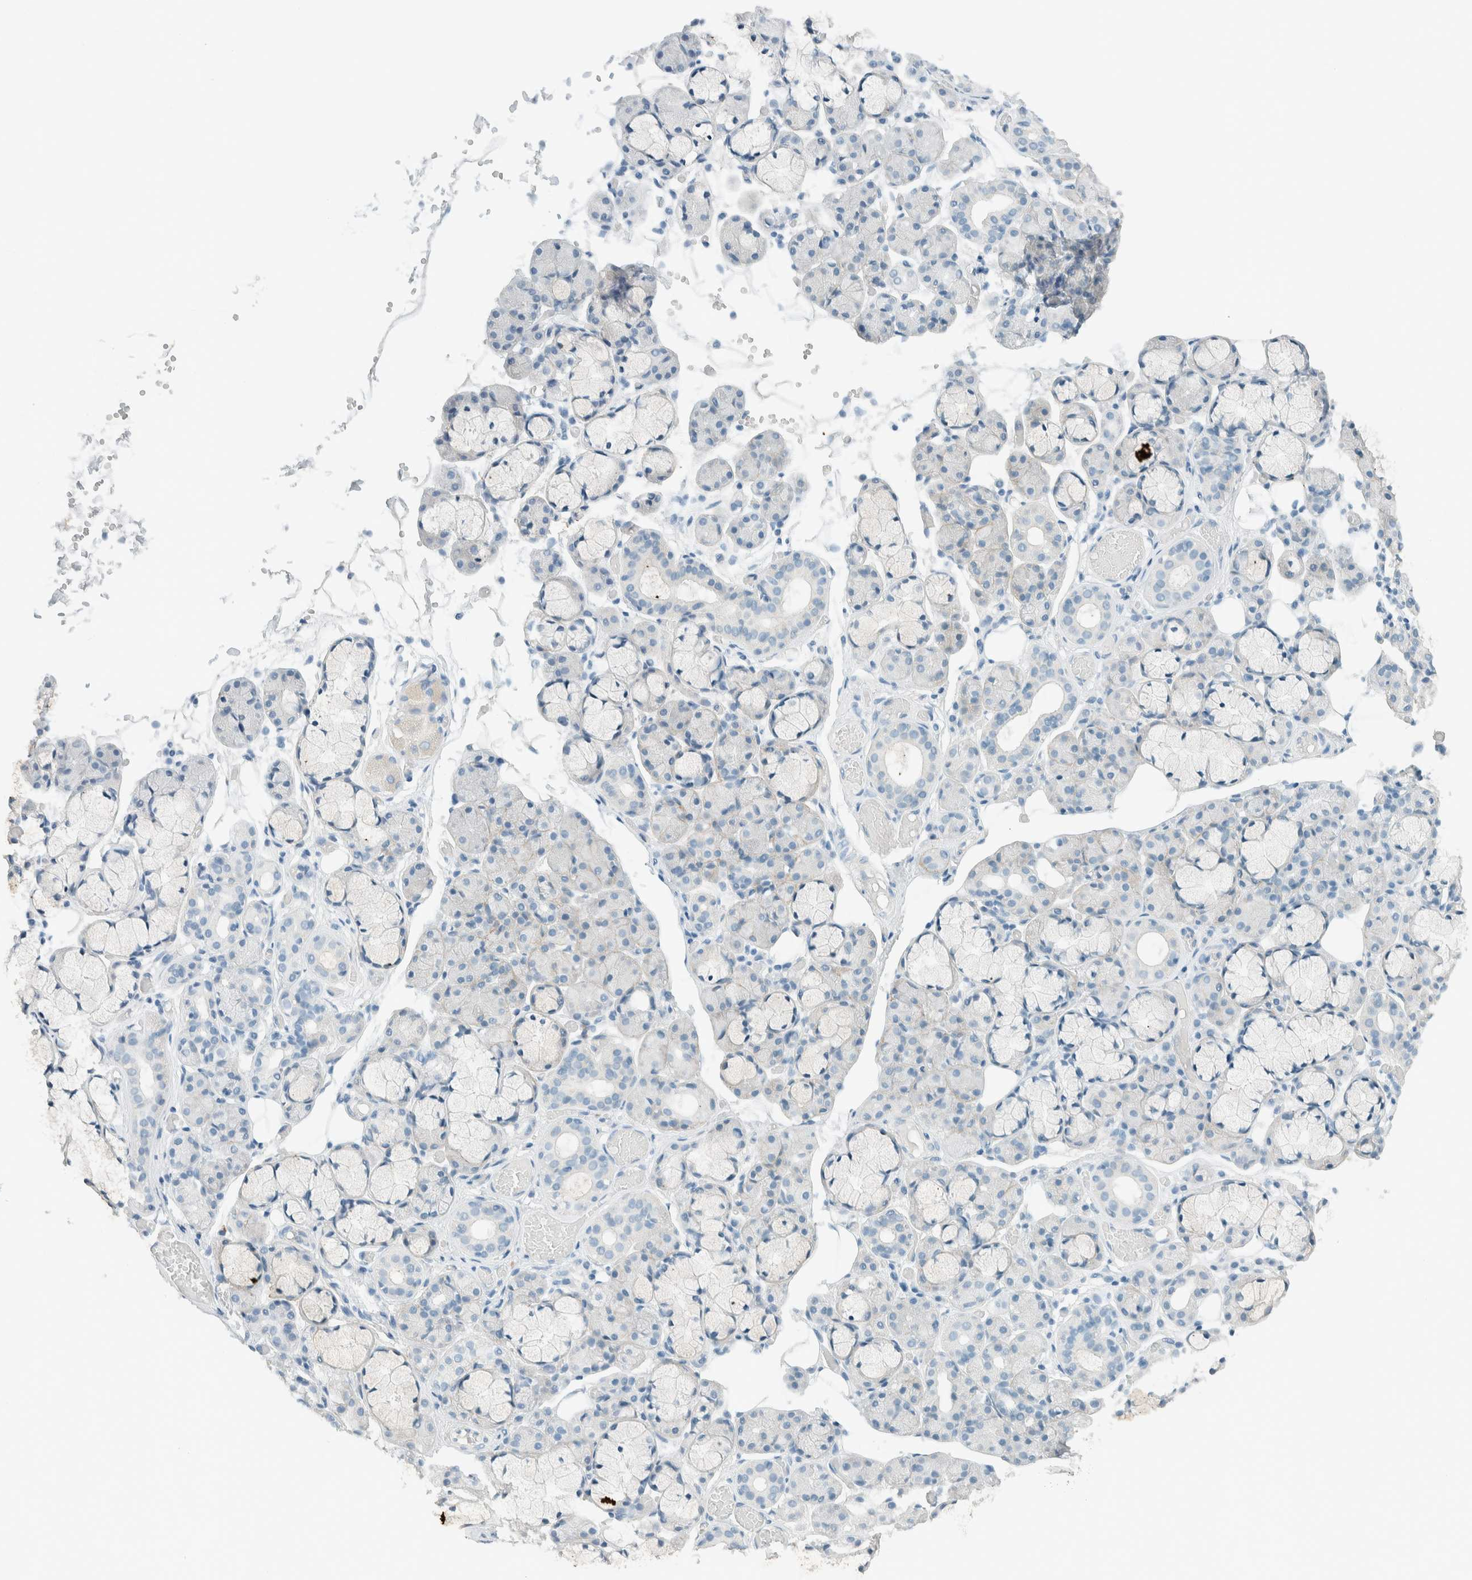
{"staining": {"intensity": "moderate", "quantity": "<25%", "location": "cytoplasmic/membranous"}, "tissue": "salivary gland", "cell_type": "Glandular cells", "image_type": "normal", "snomed": [{"axis": "morphology", "description": "Normal tissue, NOS"}, {"axis": "topography", "description": "Salivary gland"}], "caption": "Approximately <25% of glandular cells in normal salivary gland exhibit moderate cytoplasmic/membranous protein staining as visualized by brown immunohistochemical staining.", "gene": "SLFN12", "patient": {"sex": "male", "age": 63}}